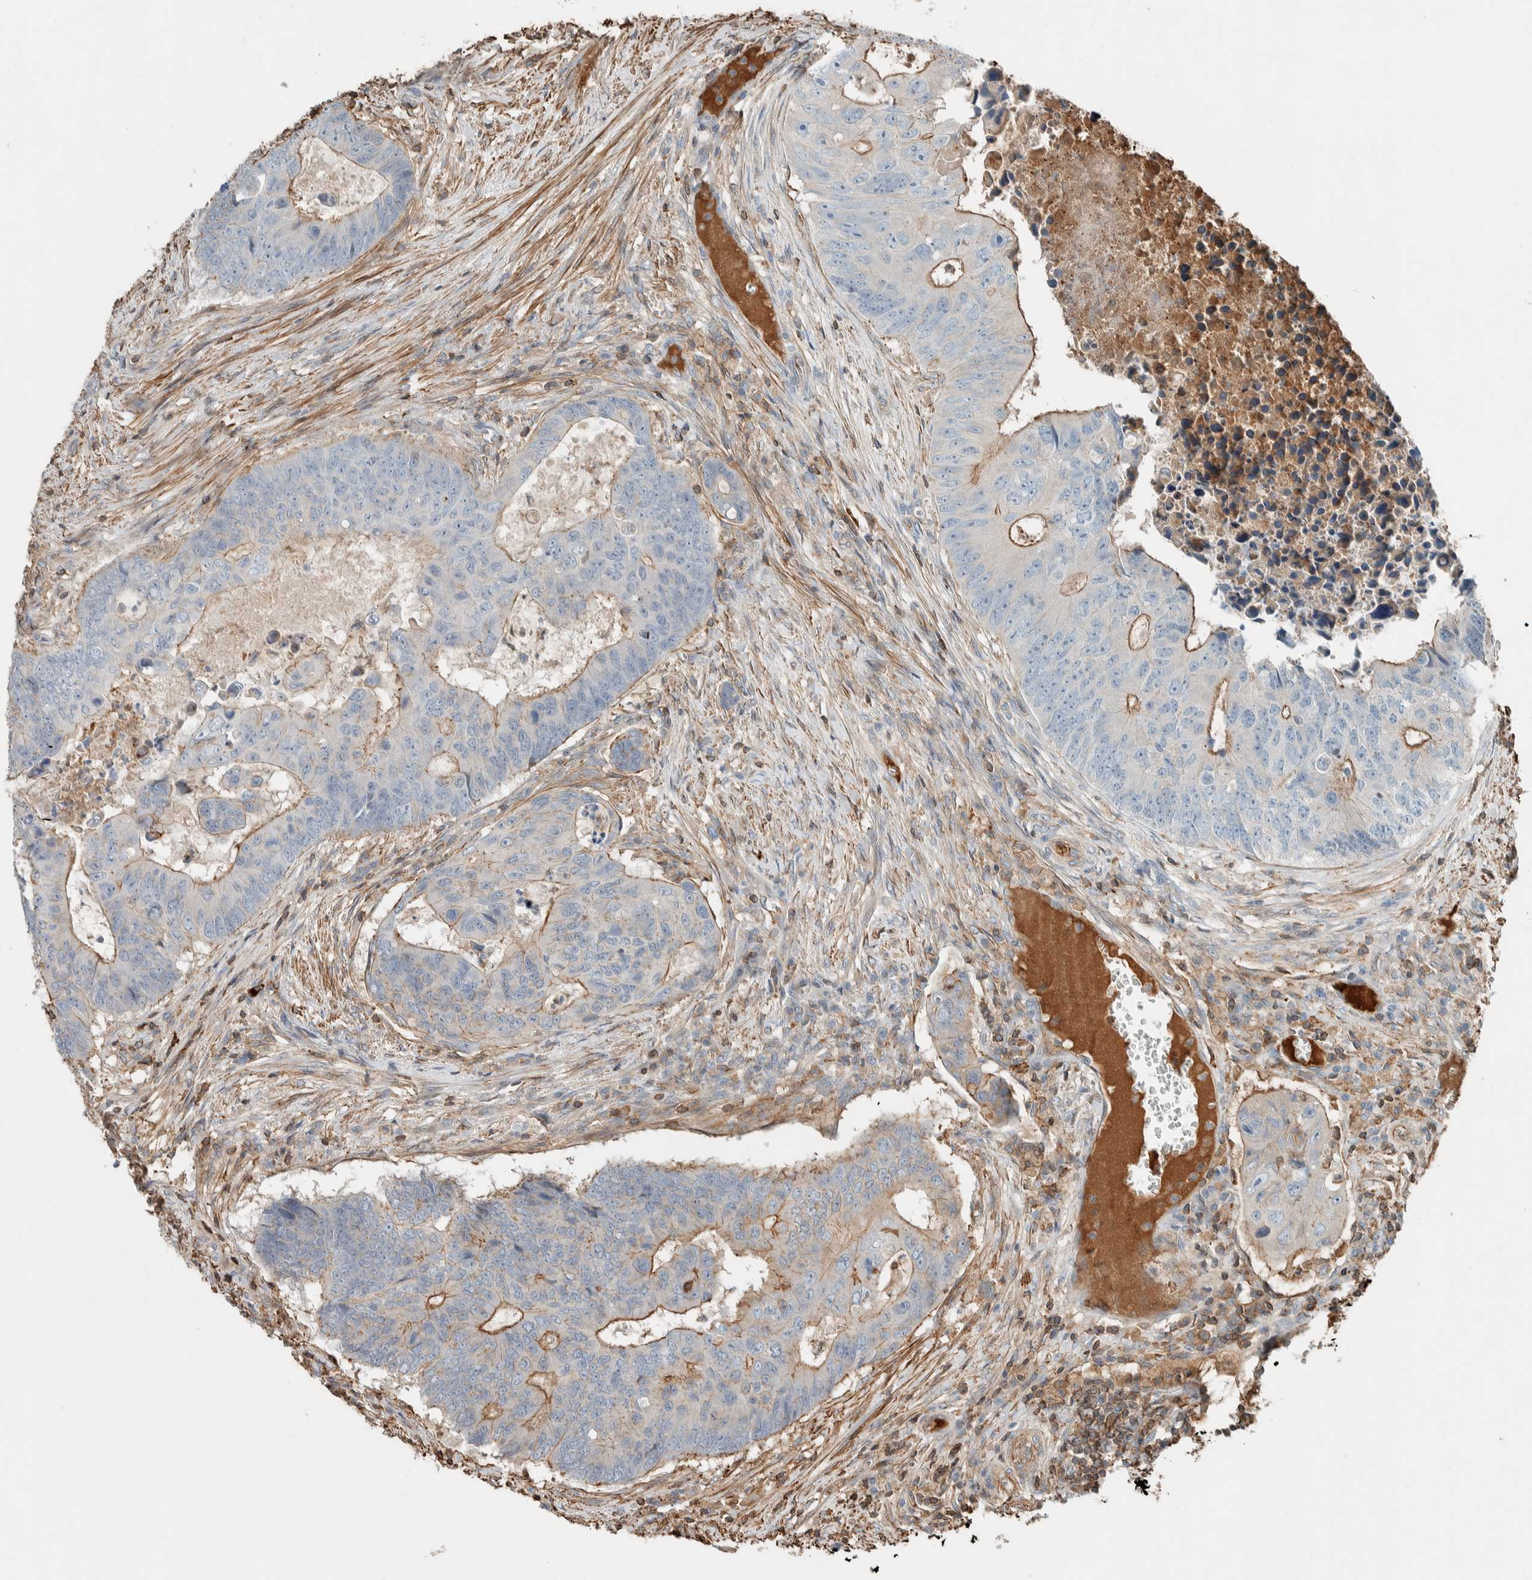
{"staining": {"intensity": "moderate", "quantity": "25%-75%", "location": "cytoplasmic/membranous"}, "tissue": "colorectal cancer", "cell_type": "Tumor cells", "image_type": "cancer", "snomed": [{"axis": "morphology", "description": "Adenocarcinoma, NOS"}, {"axis": "topography", "description": "Colon"}], "caption": "Moderate cytoplasmic/membranous positivity is seen in approximately 25%-75% of tumor cells in colorectal cancer.", "gene": "CTBP2", "patient": {"sex": "male", "age": 87}}